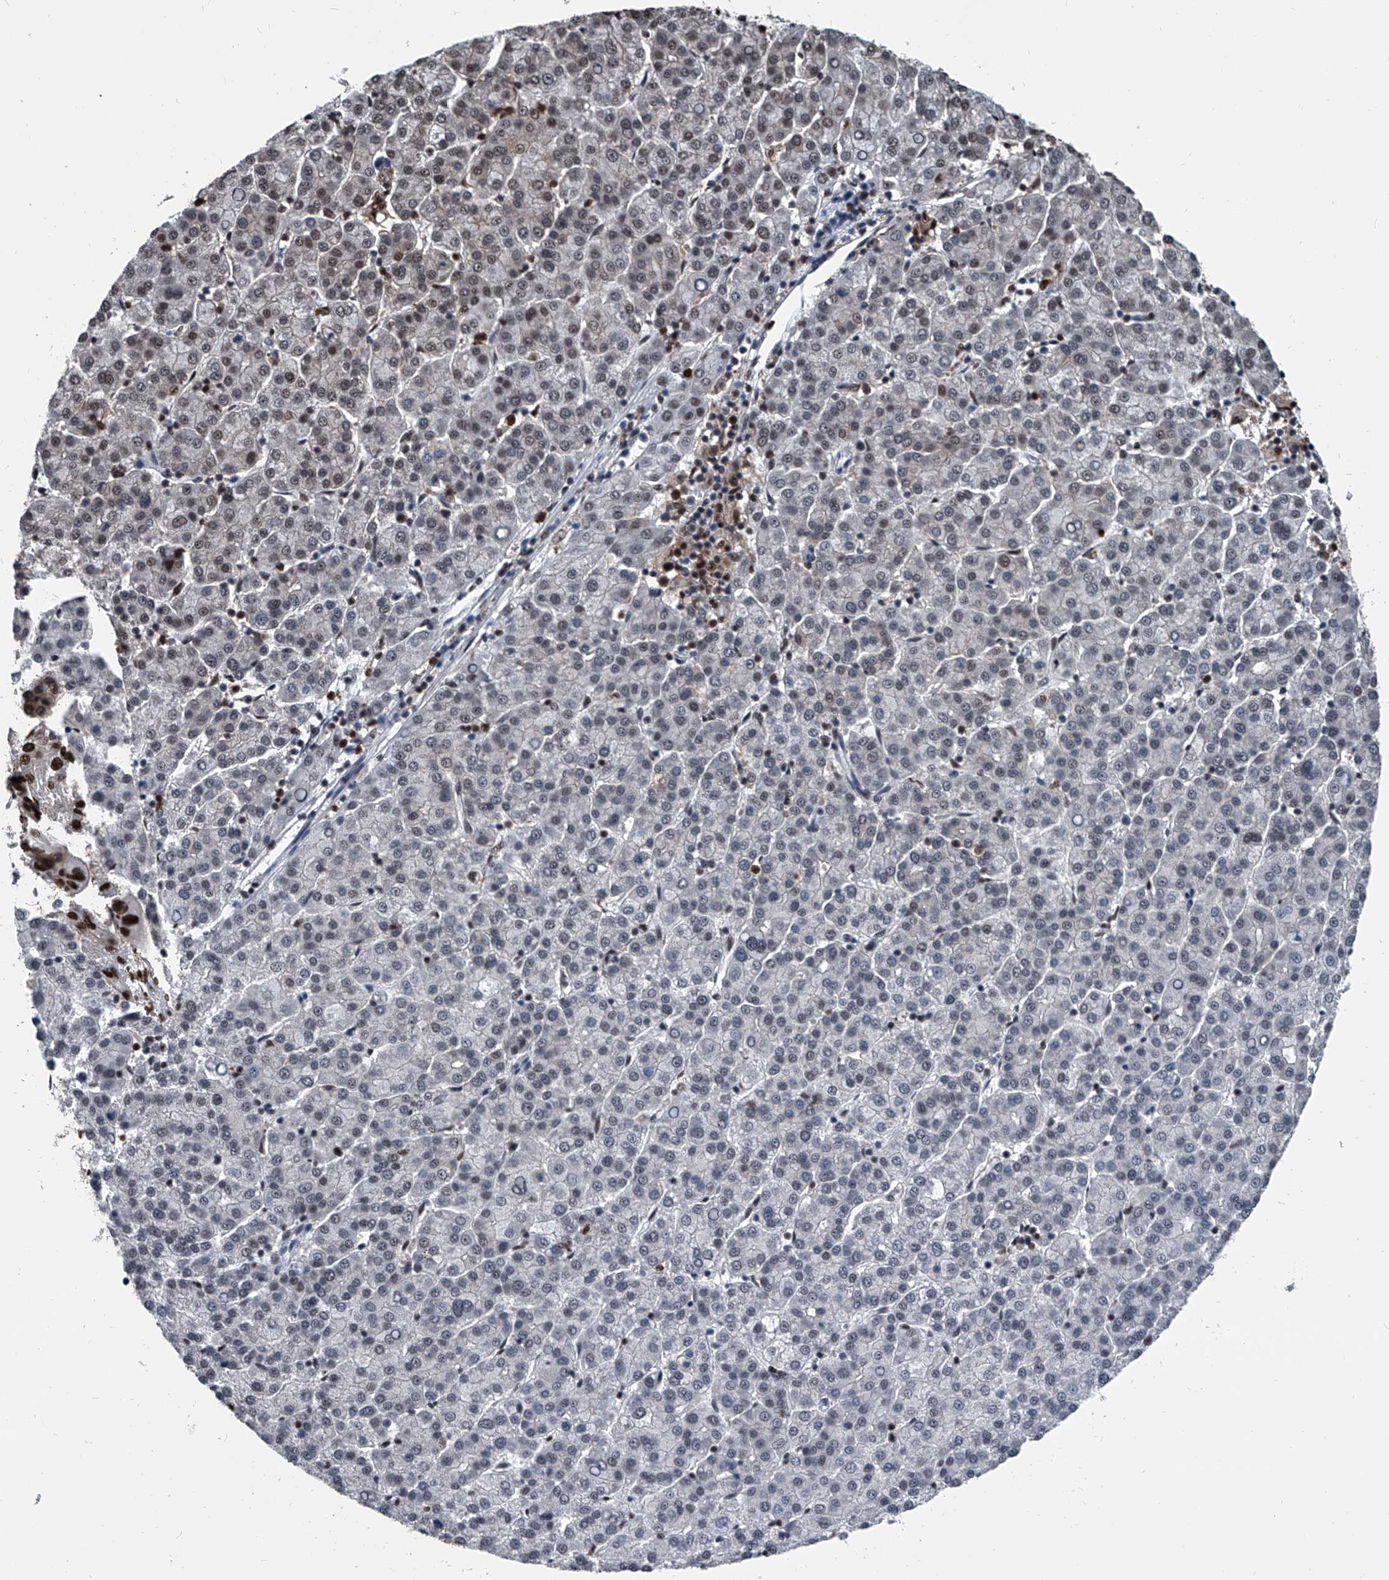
{"staining": {"intensity": "moderate", "quantity": "25%-75%", "location": "nuclear"}, "tissue": "liver cancer", "cell_type": "Tumor cells", "image_type": "cancer", "snomed": [{"axis": "morphology", "description": "Carcinoma, Hepatocellular, NOS"}, {"axis": "topography", "description": "Liver"}], "caption": "IHC photomicrograph of human hepatocellular carcinoma (liver) stained for a protein (brown), which shows medium levels of moderate nuclear expression in about 25%-75% of tumor cells.", "gene": "FKBP5", "patient": {"sex": "female", "age": 58}}